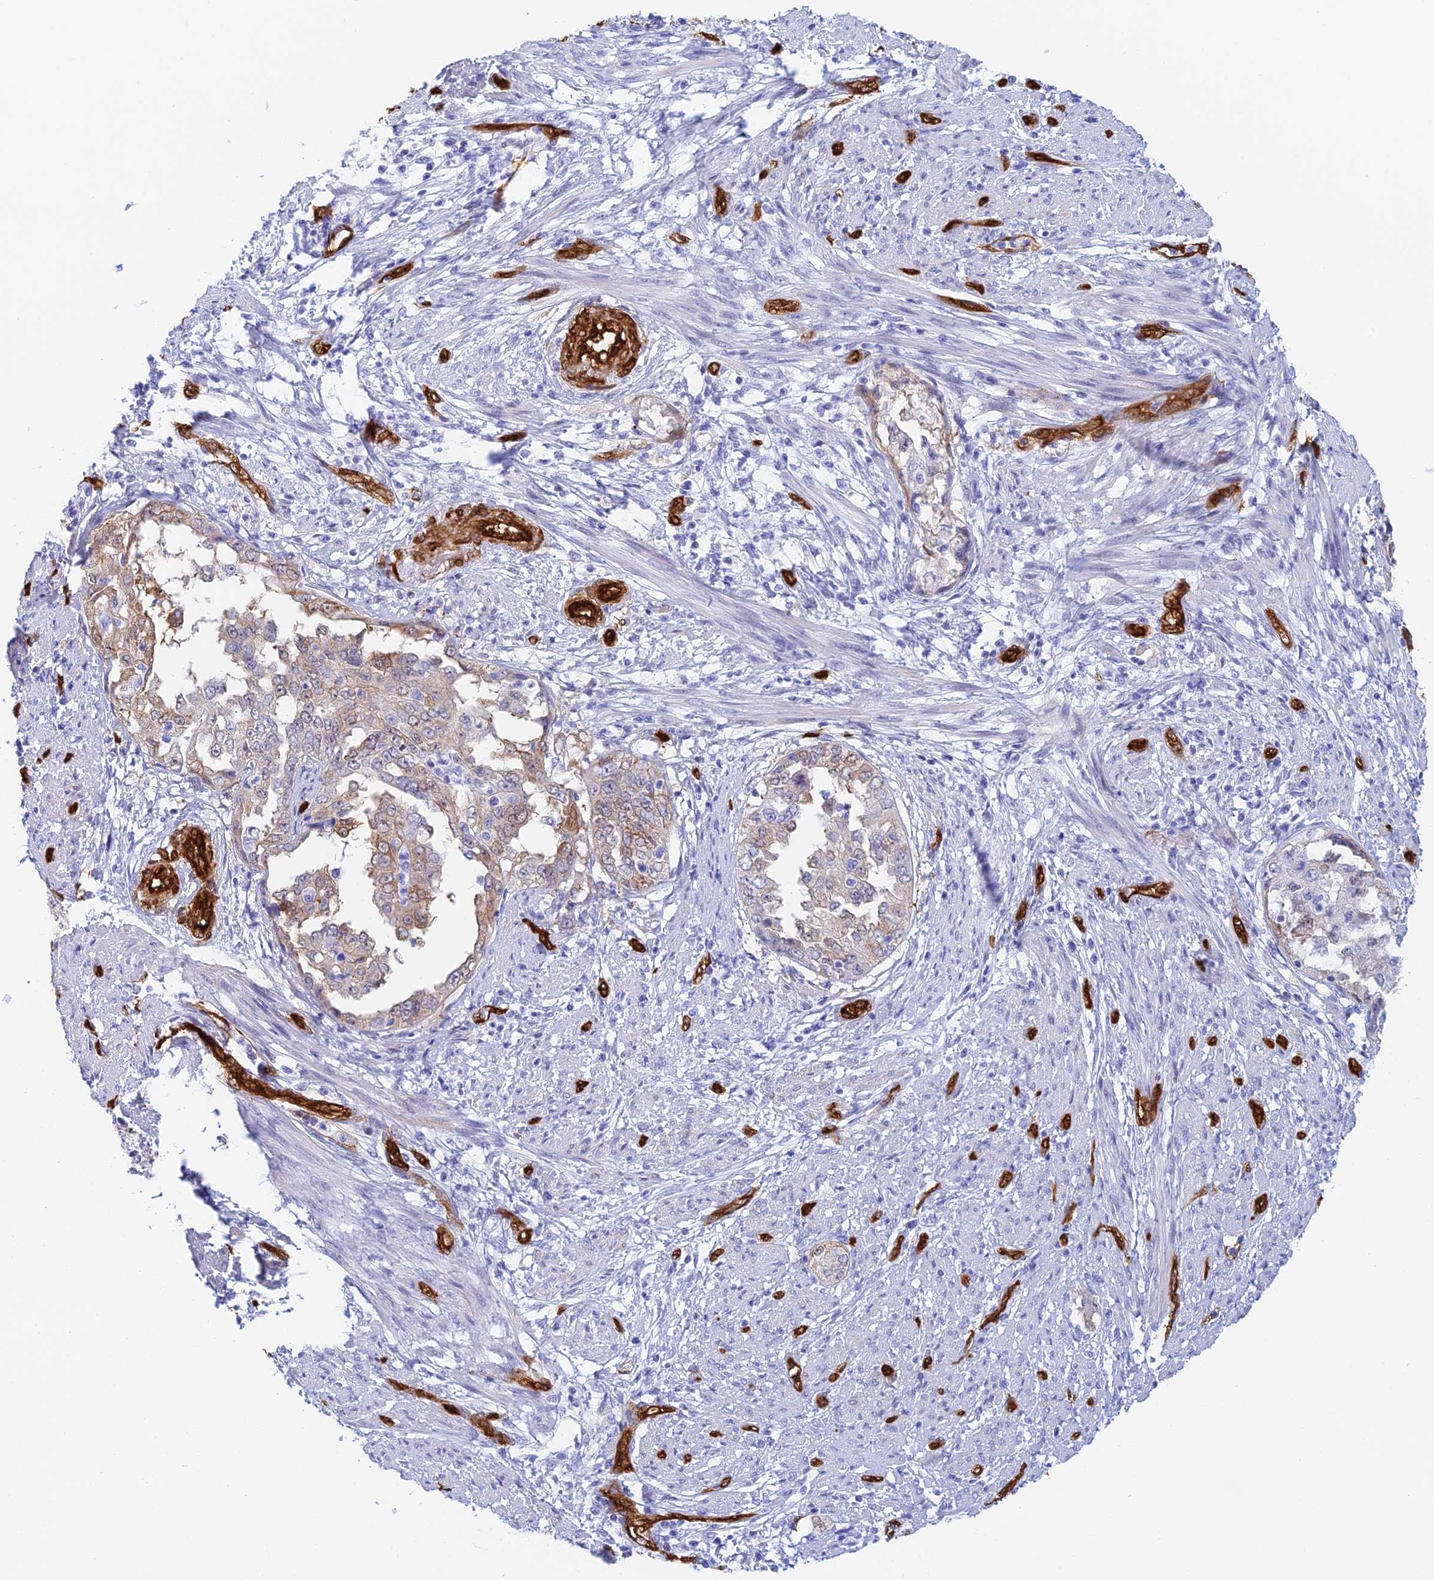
{"staining": {"intensity": "weak", "quantity": "25%-75%", "location": "cytoplasmic/membranous"}, "tissue": "endometrial cancer", "cell_type": "Tumor cells", "image_type": "cancer", "snomed": [{"axis": "morphology", "description": "Adenocarcinoma, NOS"}, {"axis": "topography", "description": "Endometrium"}], "caption": "Endometrial cancer (adenocarcinoma) was stained to show a protein in brown. There is low levels of weak cytoplasmic/membranous staining in approximately 25%-75% of tumor cells.", "gene": "CRIP2", "patient": {"sex": "female", "age": 85}}